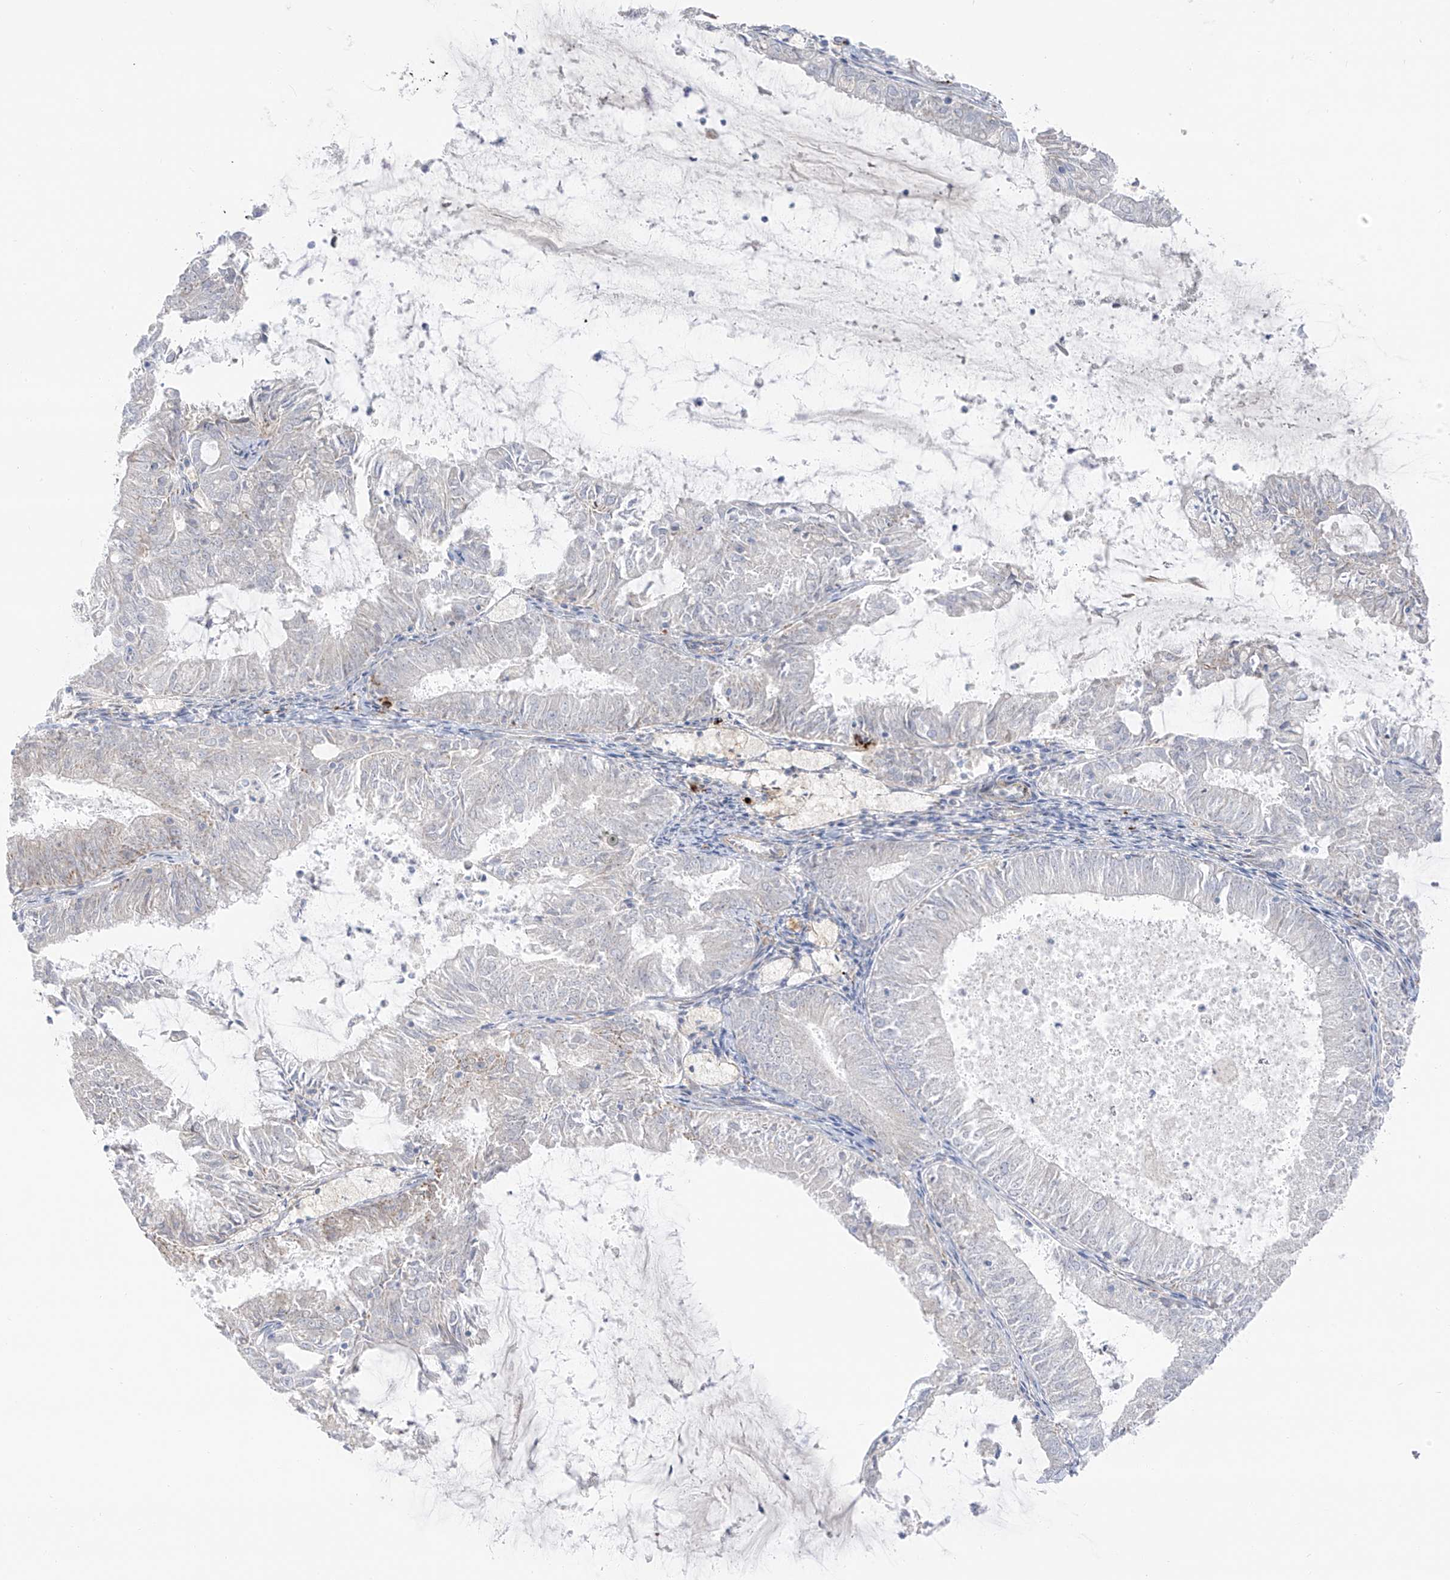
{"staining": {"intensity": "negative", "quantity": "none", "location": "none"}, "tissue": "endometrial cancer", "cell_type": "Tumor cells", "image_type": "cancer", "snomed": [{"axis": "morphology", "description": "Adenocarcinoma, NOS"}, {"axis": "topography", "description": "Endometrium"}], "caption": "Immunohistochemistry (IHC) photomicrograph of neoplastic tissue: adenocarcinoma (endometrial) stained with DAB displays no significant protein staining in tumor cells. (Immunohistochemistry (IHC), brightfield microscopy, high magnification).", "gene": "TAL2", "patient": {"sex": "female", "age": 57}}